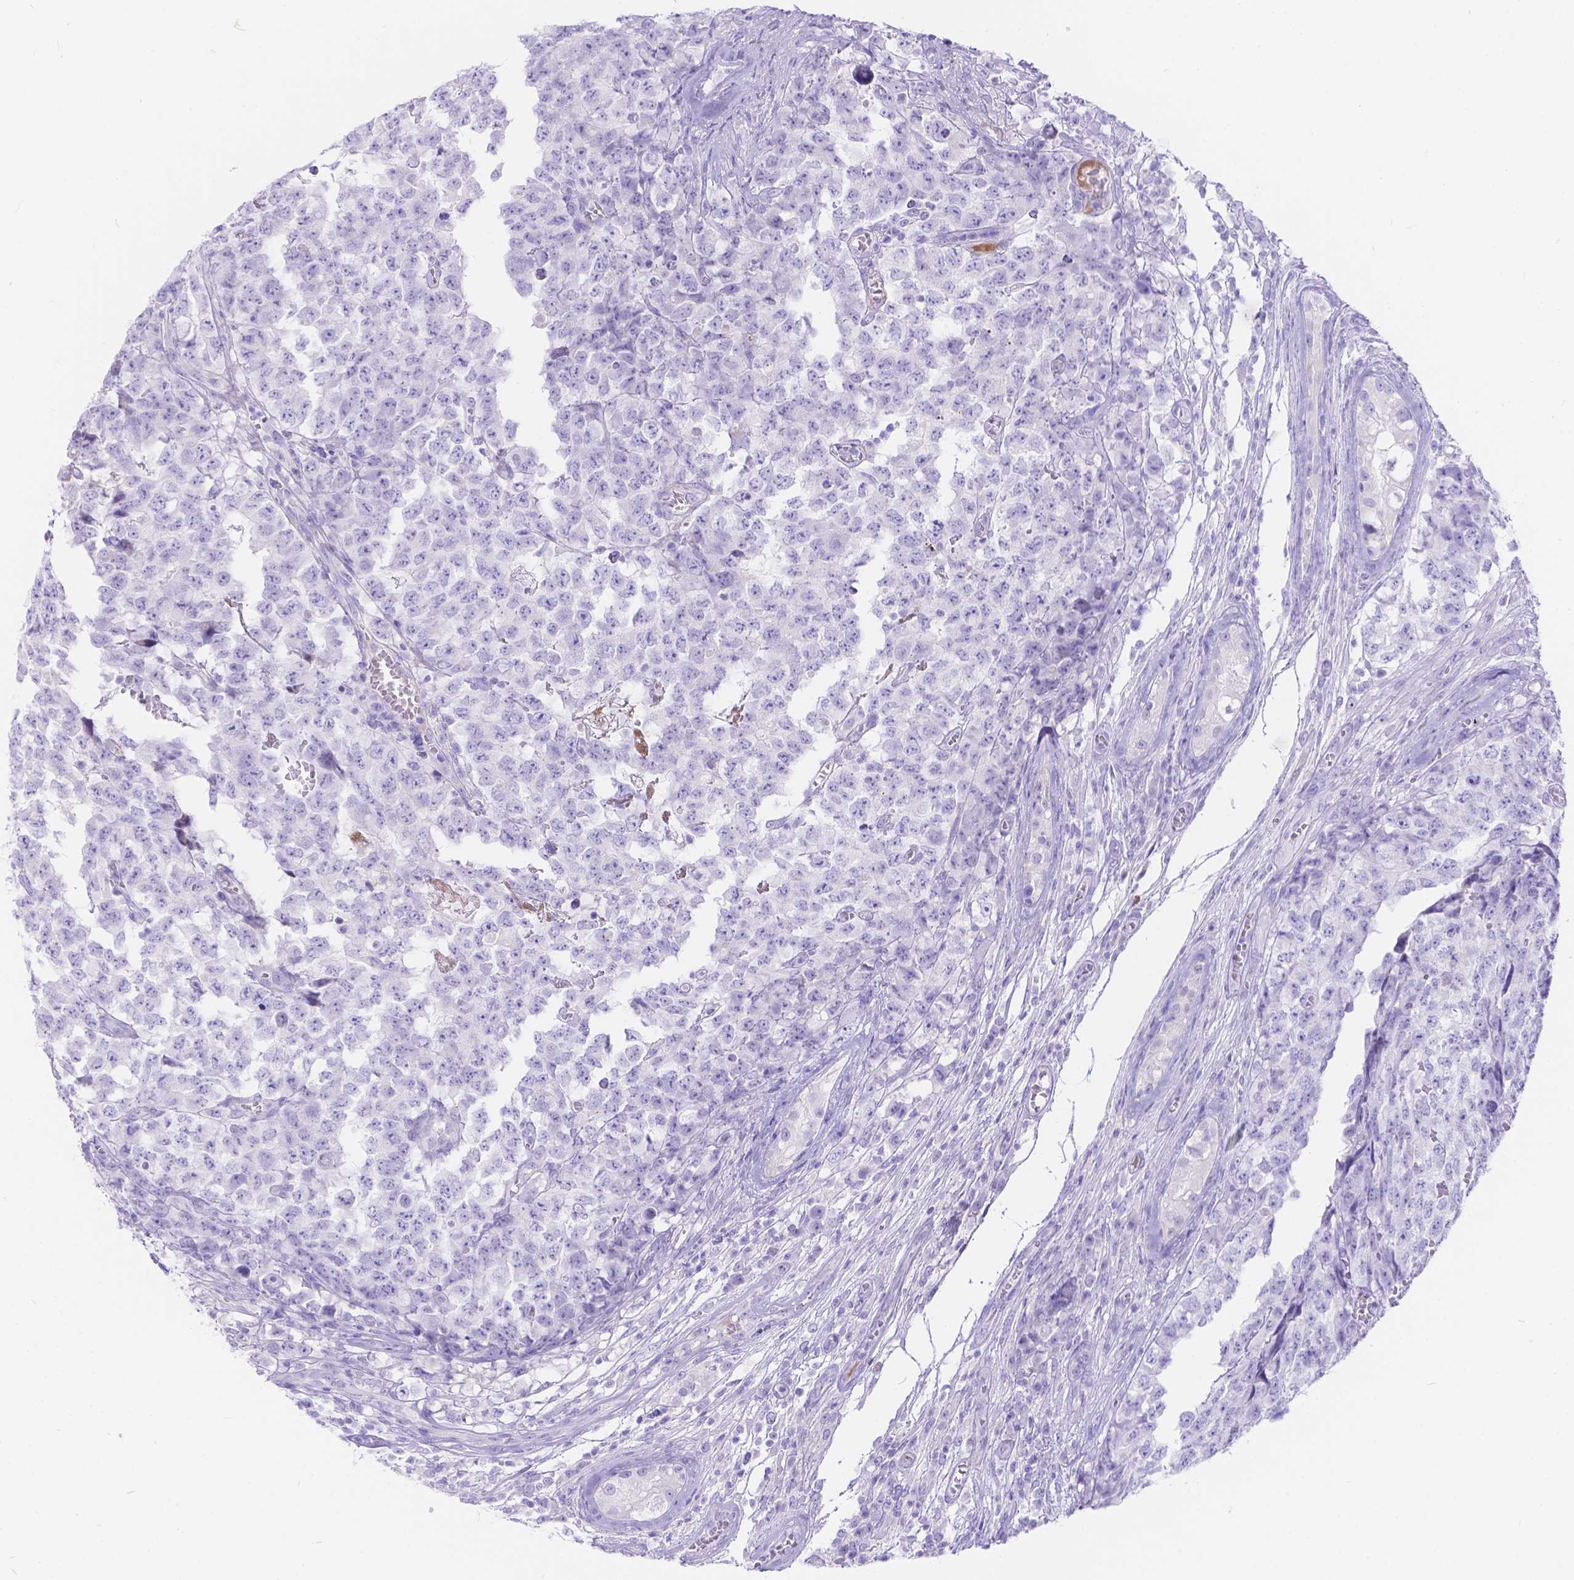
{"staining": {"intensity": "negative", "quantity": "none", "location": "none"}, "tissue": "testis cancer", "cell_type": "Tumor cells", "image_type": "cancer", "snomed": [{"axis": "morphology", "description": "Carcinoma, Embryonal, NOS"}, {"axis": "topography", "description": "Testis"}], "caption": "IHC photomicrograph of neoplastic tissue: human testis cancer stained with DAB (3,3'-diaminobenzidine) shows no significant protein expression in tumor cells. (Brightfield microscopy of DAB (3,3'-diaminobenzidine) immunohistochemistry at high magnification).", "gene": "KLHL10", "patient": {"sex": "male", "age": 23}}